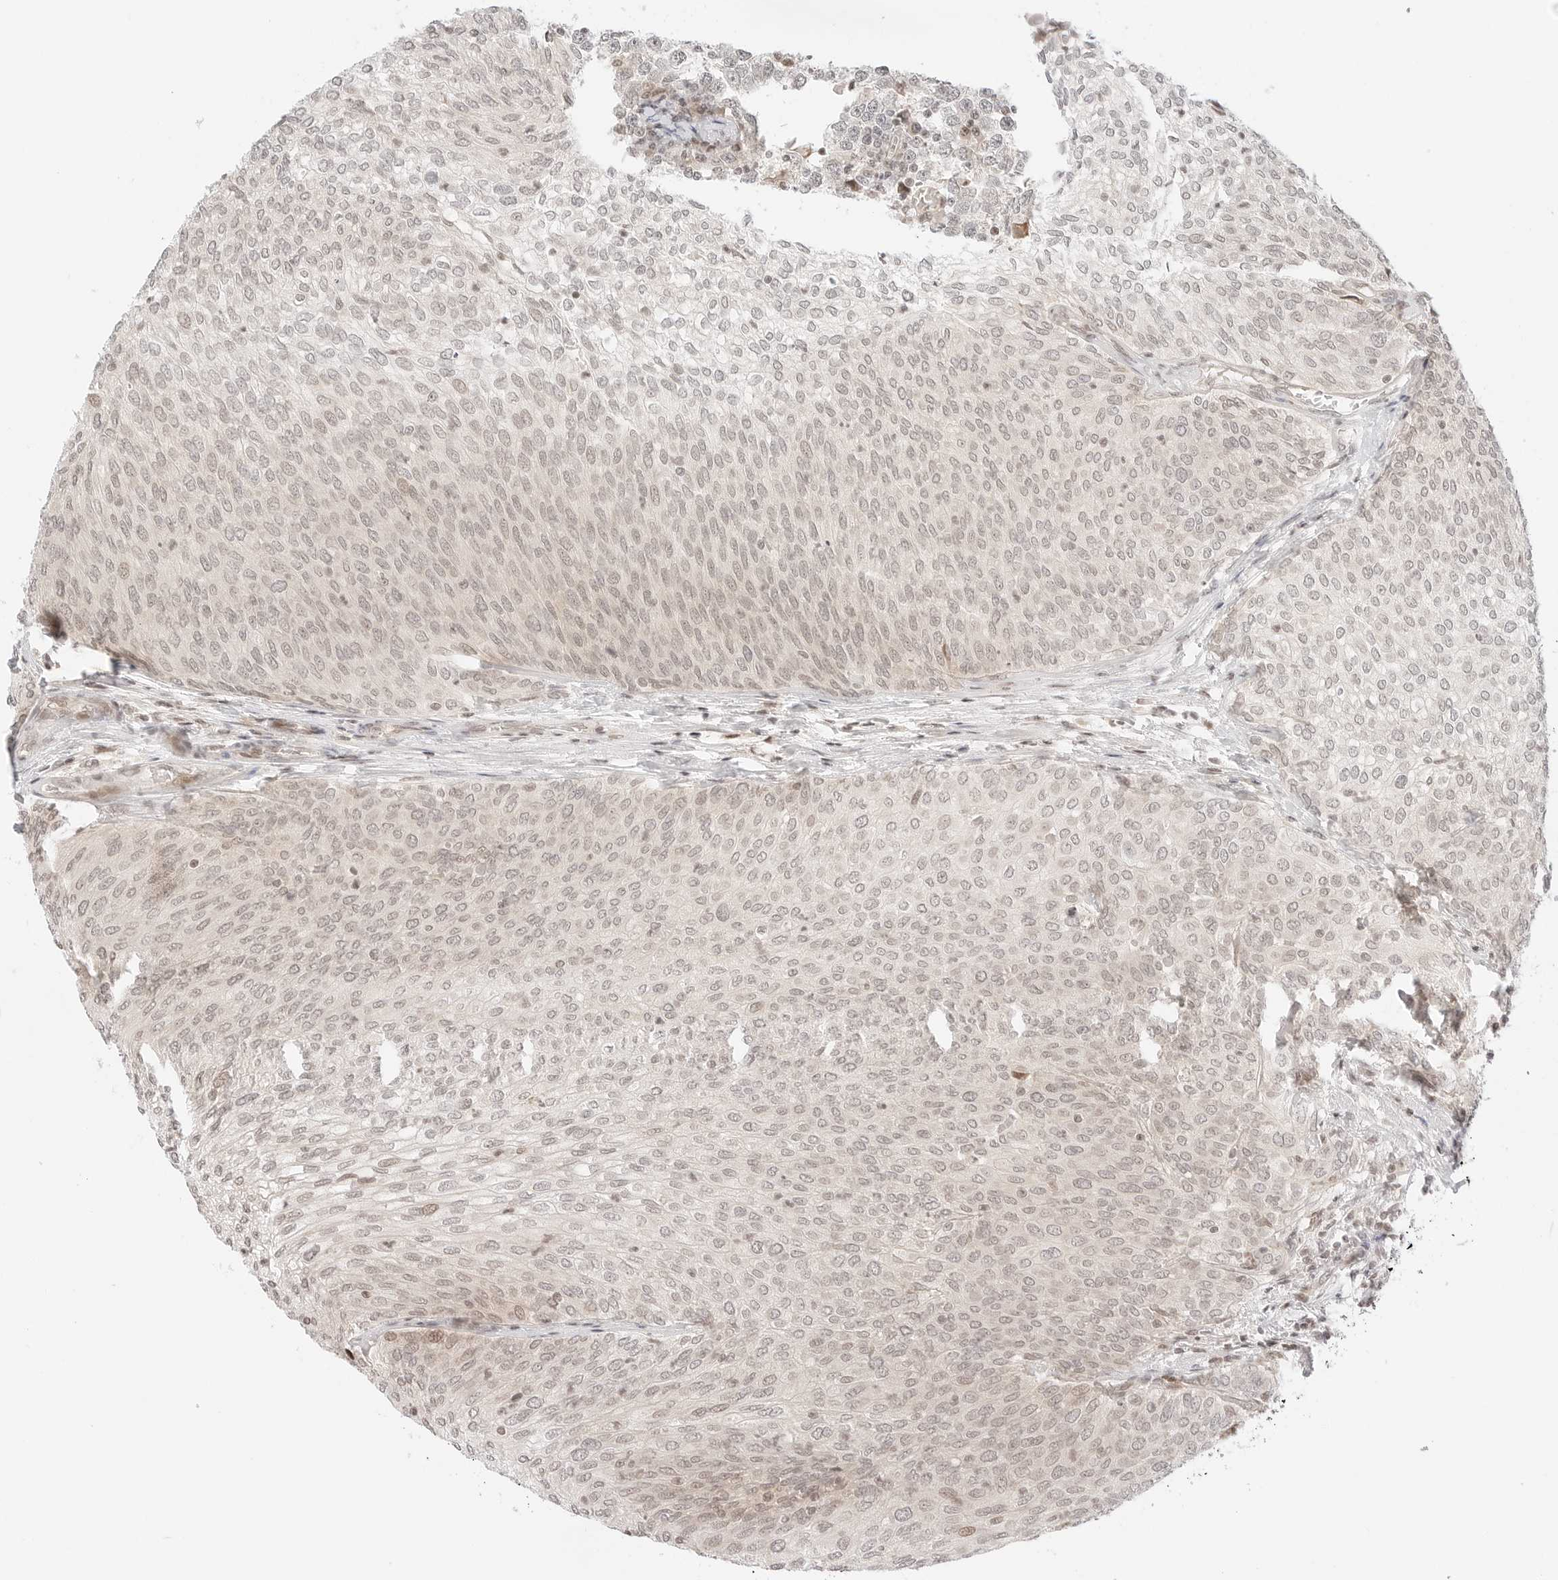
{"staining": {"intensity": "weak", "quantity": "<25%", "location": "nuclear"}, "tissue": "urothelial cancer", "cell_type": "Tumor cells", "image_type": "cancer", "snomed": [{"axis": "morphology", "description": "Urothelial carcinoma, Low grade"}, {"axis": "topography", "description": "Urinary bladder"}], "caption": "The histopathology image reveals no staining of tumor cells in low-grade urothelial carcinoma.", "gene": "RPS6KL1", "patient": {"sex": "female", "age": 79}}